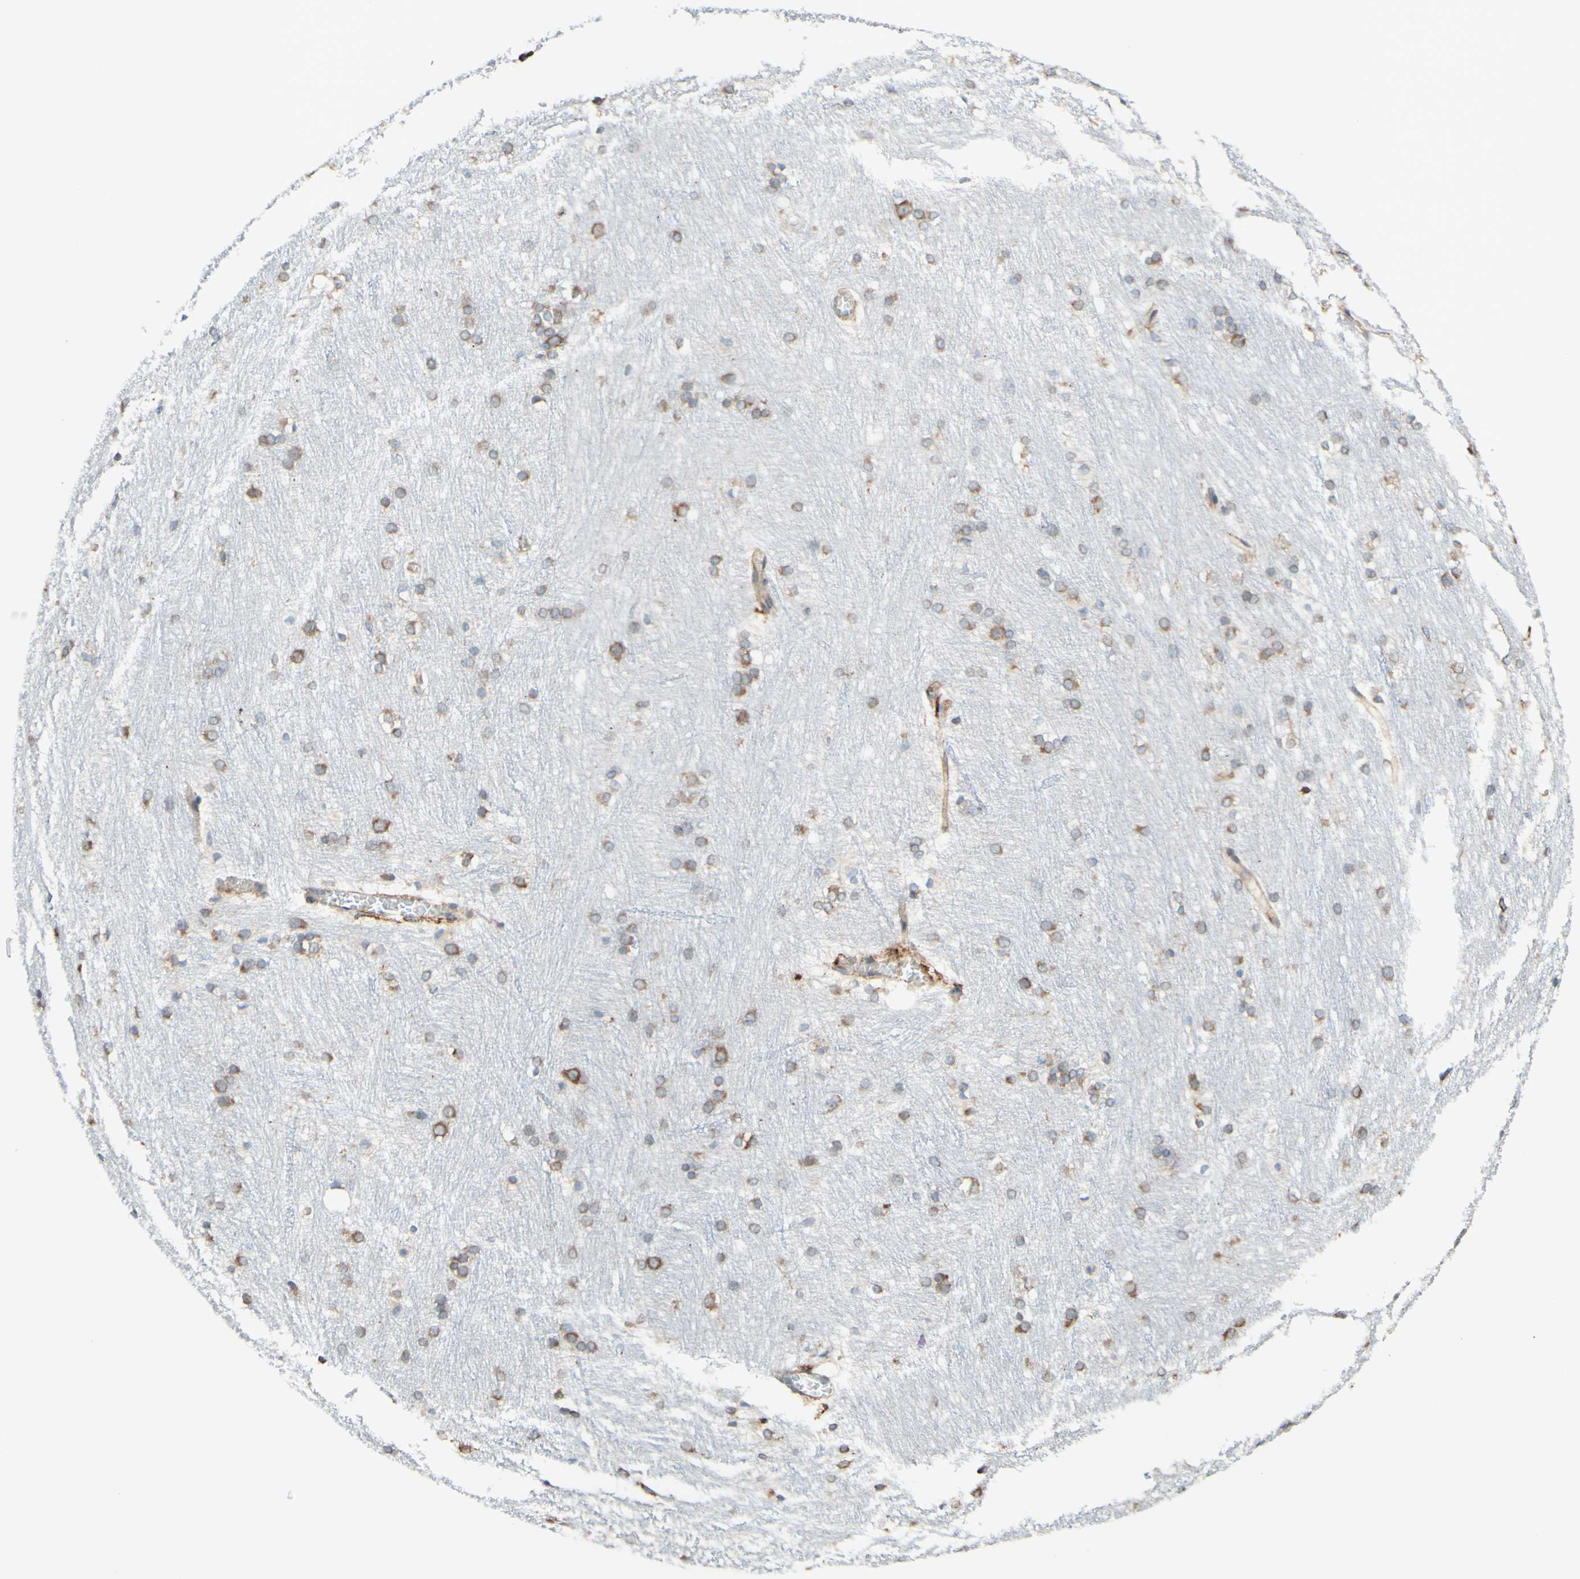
{"staining": {"intensity": "weak", "quantity": "25%-75%", "location": "cytoplasmic/membranous"}, "tissue": "caudate", "cell_type": "Glial cells", "image_type": "normal", "snomed": [{"axis": "morphology", "description": "Normal tissue, NOS"}, {"axis": "topography", "description": "Lateral ventricle wall"}], "caption": "Brown immunohistochemical staining in benign caudate exhibits weak cytoplasmic/membranous positivity in about 25%-75% of glial cells.", "gene": "DNAJB11", "patient": {"sex": "female", "age": 19}}